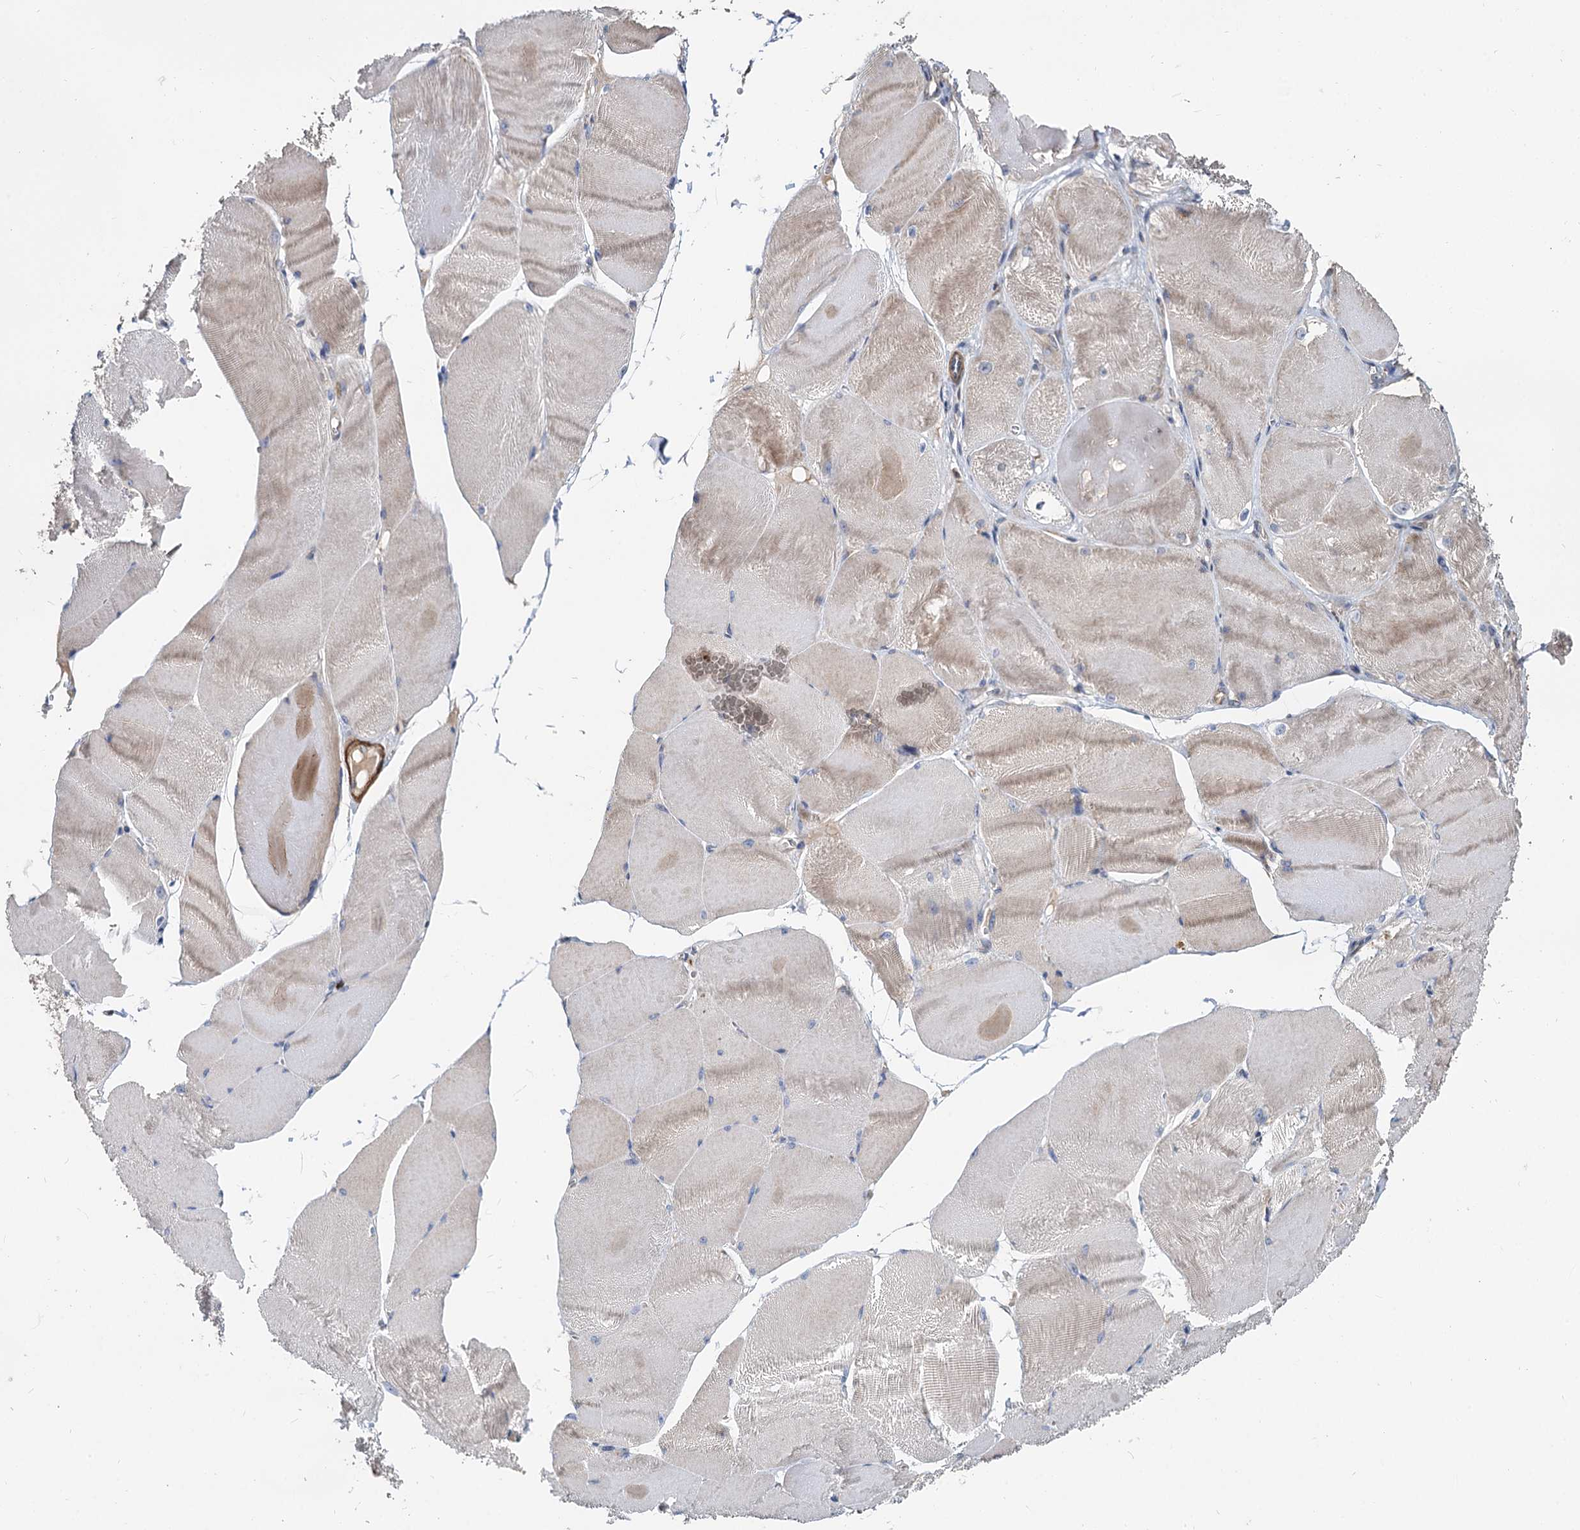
{"staining": {"intensity": "moderate", "quantity": "<25%", "location": "cytoplasmic/membranous"}, "tissue": "skeletal muscle", "cell_type": "Myocytes", "image_type": "normal", "snomed": [{"axis": "morphology", "description": "Normal tissue, NOS"}, {"axis": "morphology", "description": "Basal cell carcinoma"}, {"axis": "topography", "description": "Skeletal muscle"}], "caption": "Immunohistochemical staining of benign human skeletal muscle demonstrates low levels of moderate cytoplasmic/membranous expression in approximately <25% of myocytes. Using DAB (brown) and hematoxylin (blue) stains, captured at high magnification using brightfield microscopy.", "gene": "ALKBH7", "patient": {"sex": "female", "age": 64}}